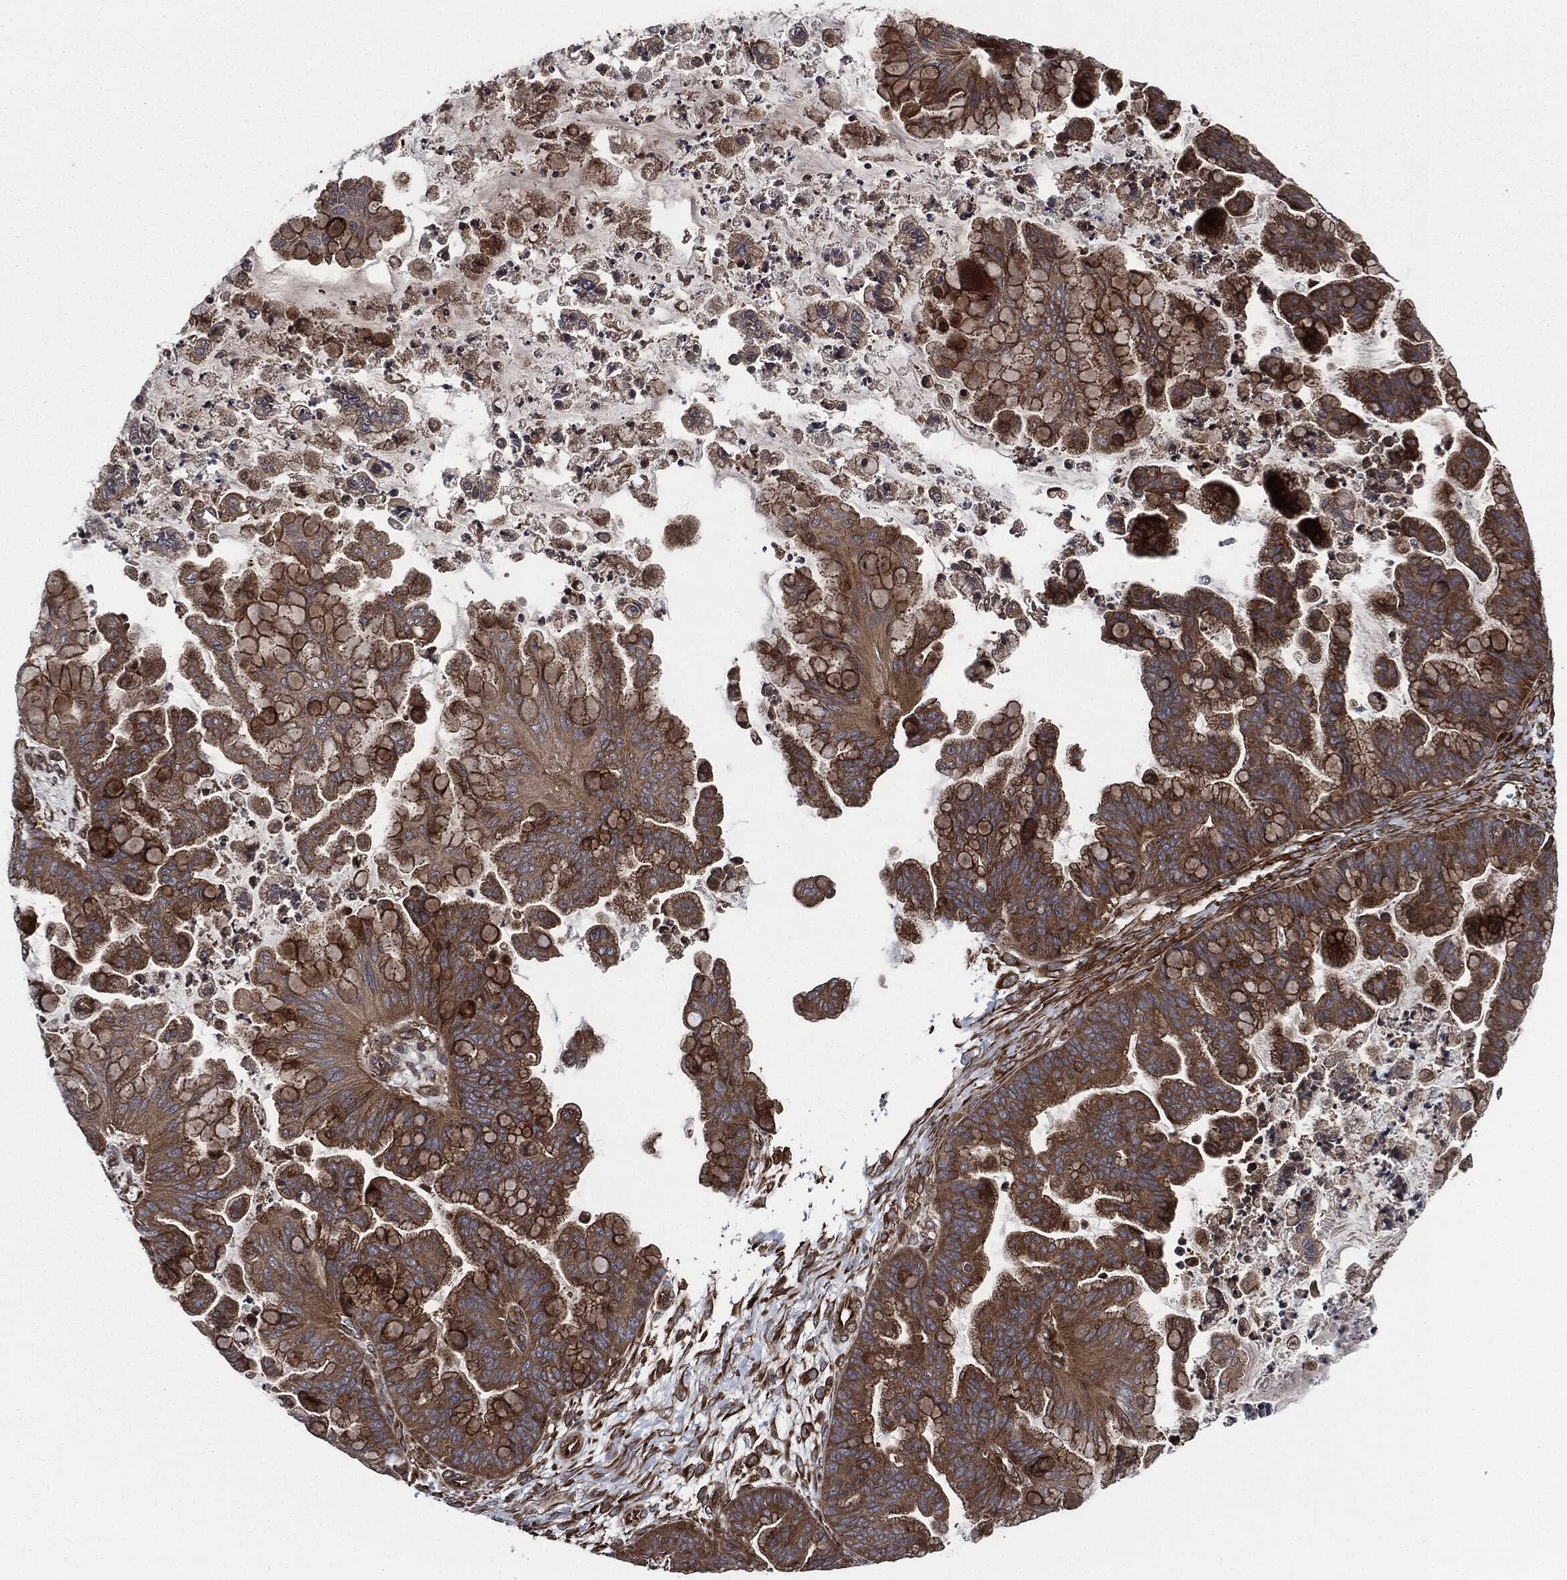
{"staining": {"intensity": "strong", "quantity": ">75%", "location": "cytoplasmic/membranous"}, "tissue": "ovarian cancer", "cell_type": "Tumor cells", "image_type": "cancer", "snomed": [{"axis": "morphology", "description": "Cystadenocarcinoma, mucinous, NOS"}, {"axis": "topography", "description": "Ovary"}], "caption": "Immunohistochemistry histopathology image of neoplastic tissue: ovarian mucinous cystadenocarcinoma stained using immunohistochemistry (IHC) shows high levels of strong protein expression localized specifically in the cytoplasmic/membranous of tumor cells, appearing as a cytoplasmic/membranous brown color.", "gene": "RAP1GDS1", "patient": {"sex": "female", "age": 67}}